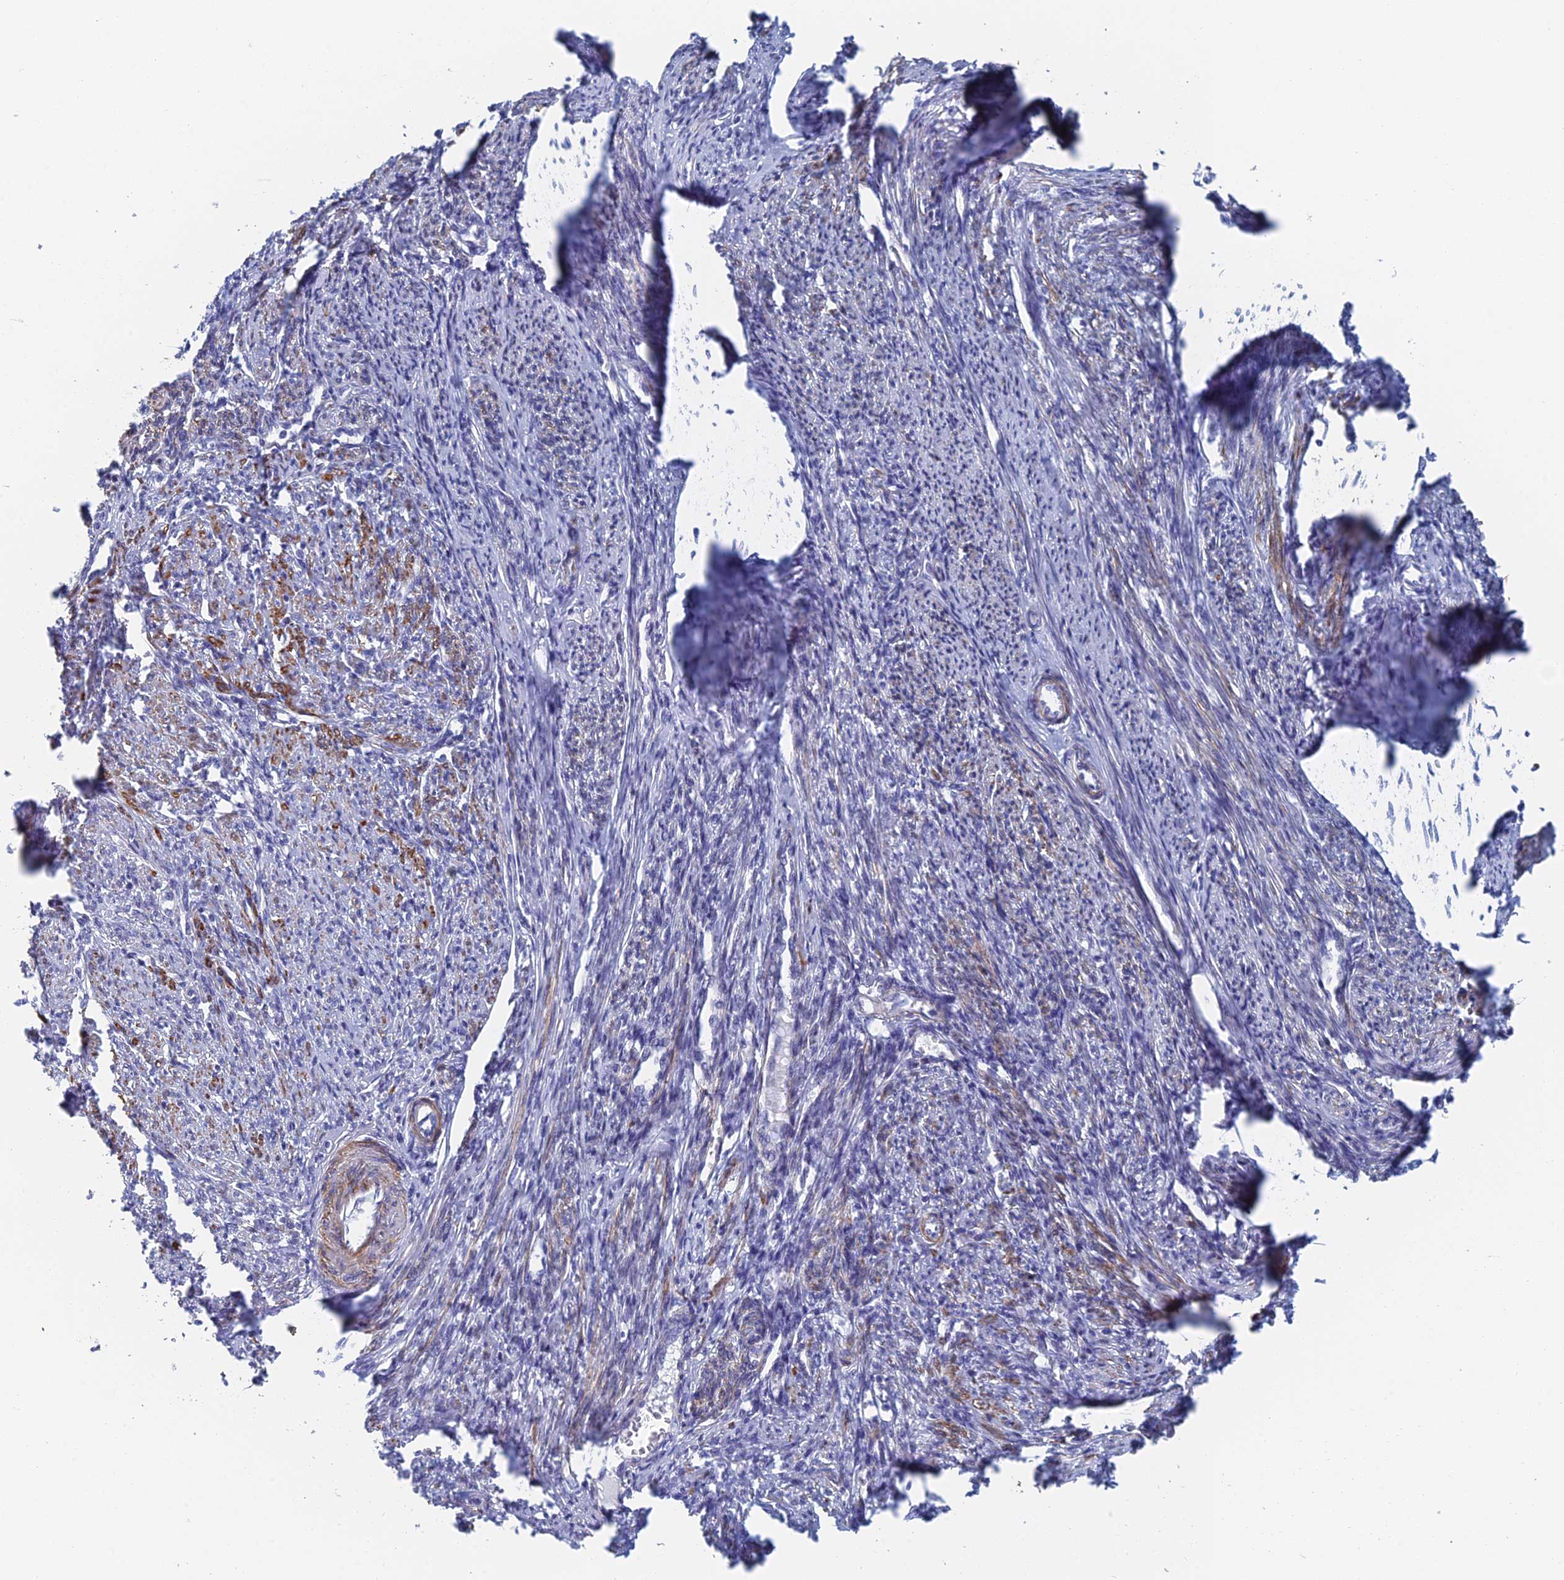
{"staining": {"intensity": "strong", "quantity": "25%-75%", "location": "cytoplasmic/membranous"}, "tissue": "smooth muscle", "cell_type": "Smooth muscle cells", "image_type": "normal", "snomed": [{"axis": "morphology", "description": "Normal tissue, NOS"}, {"axis": "topography", "description": "Smooth muscle"}, {"axis": "topography", "description": "Uterus"}], "caption": "Brown immunohistochemical staining in unremarkable human smooth muscle displays strong cytoplasmic/membranous positivity in about 25%-75% of smooth muscle cells. Nuclei are stained in blue.", "gene": "KCNK18", "patient": {"sex": "female", "age": 59}}